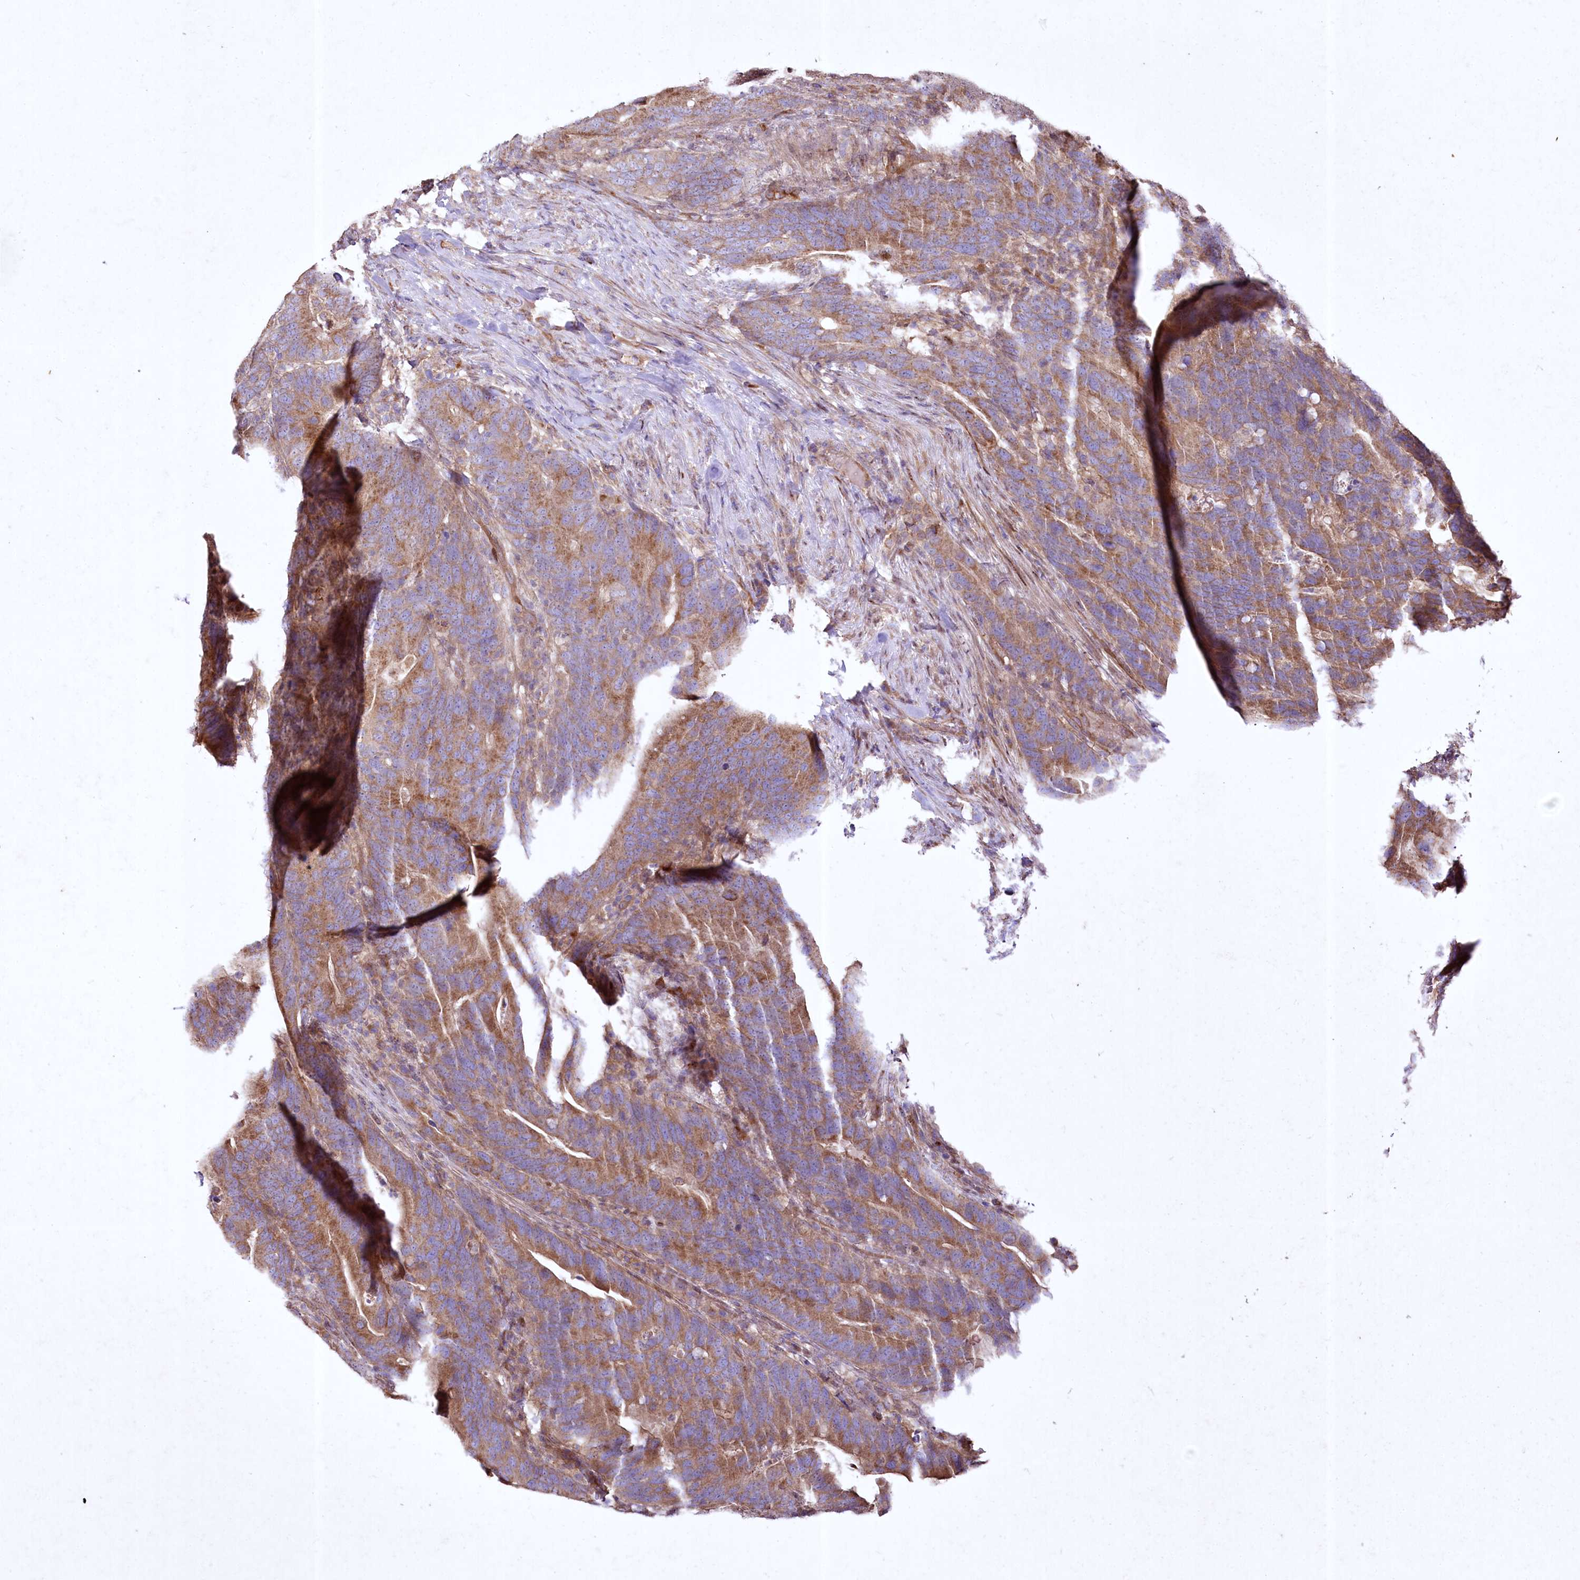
{"staining": {"intensity": "moderate", "quantity": ">75%", "location": "cytoplasmic/membranous"}, "tissue": "colorectal cancer", "cell_type": "Tumor cells", "image_type": "cancer", "snomed": [{"axis": "morphology", "description": "Adenocarcinoma, NOS"}, {"axis": "topography", "description": "Colon"}], "caption": "Colorectal cancer stained with IHC demonstrates moderate cytoplasmic/membranous positivity in approximately >75% of tumor cells.", "gene": "SH3TC1", "patient": {"sex": "female", "age": 66}}